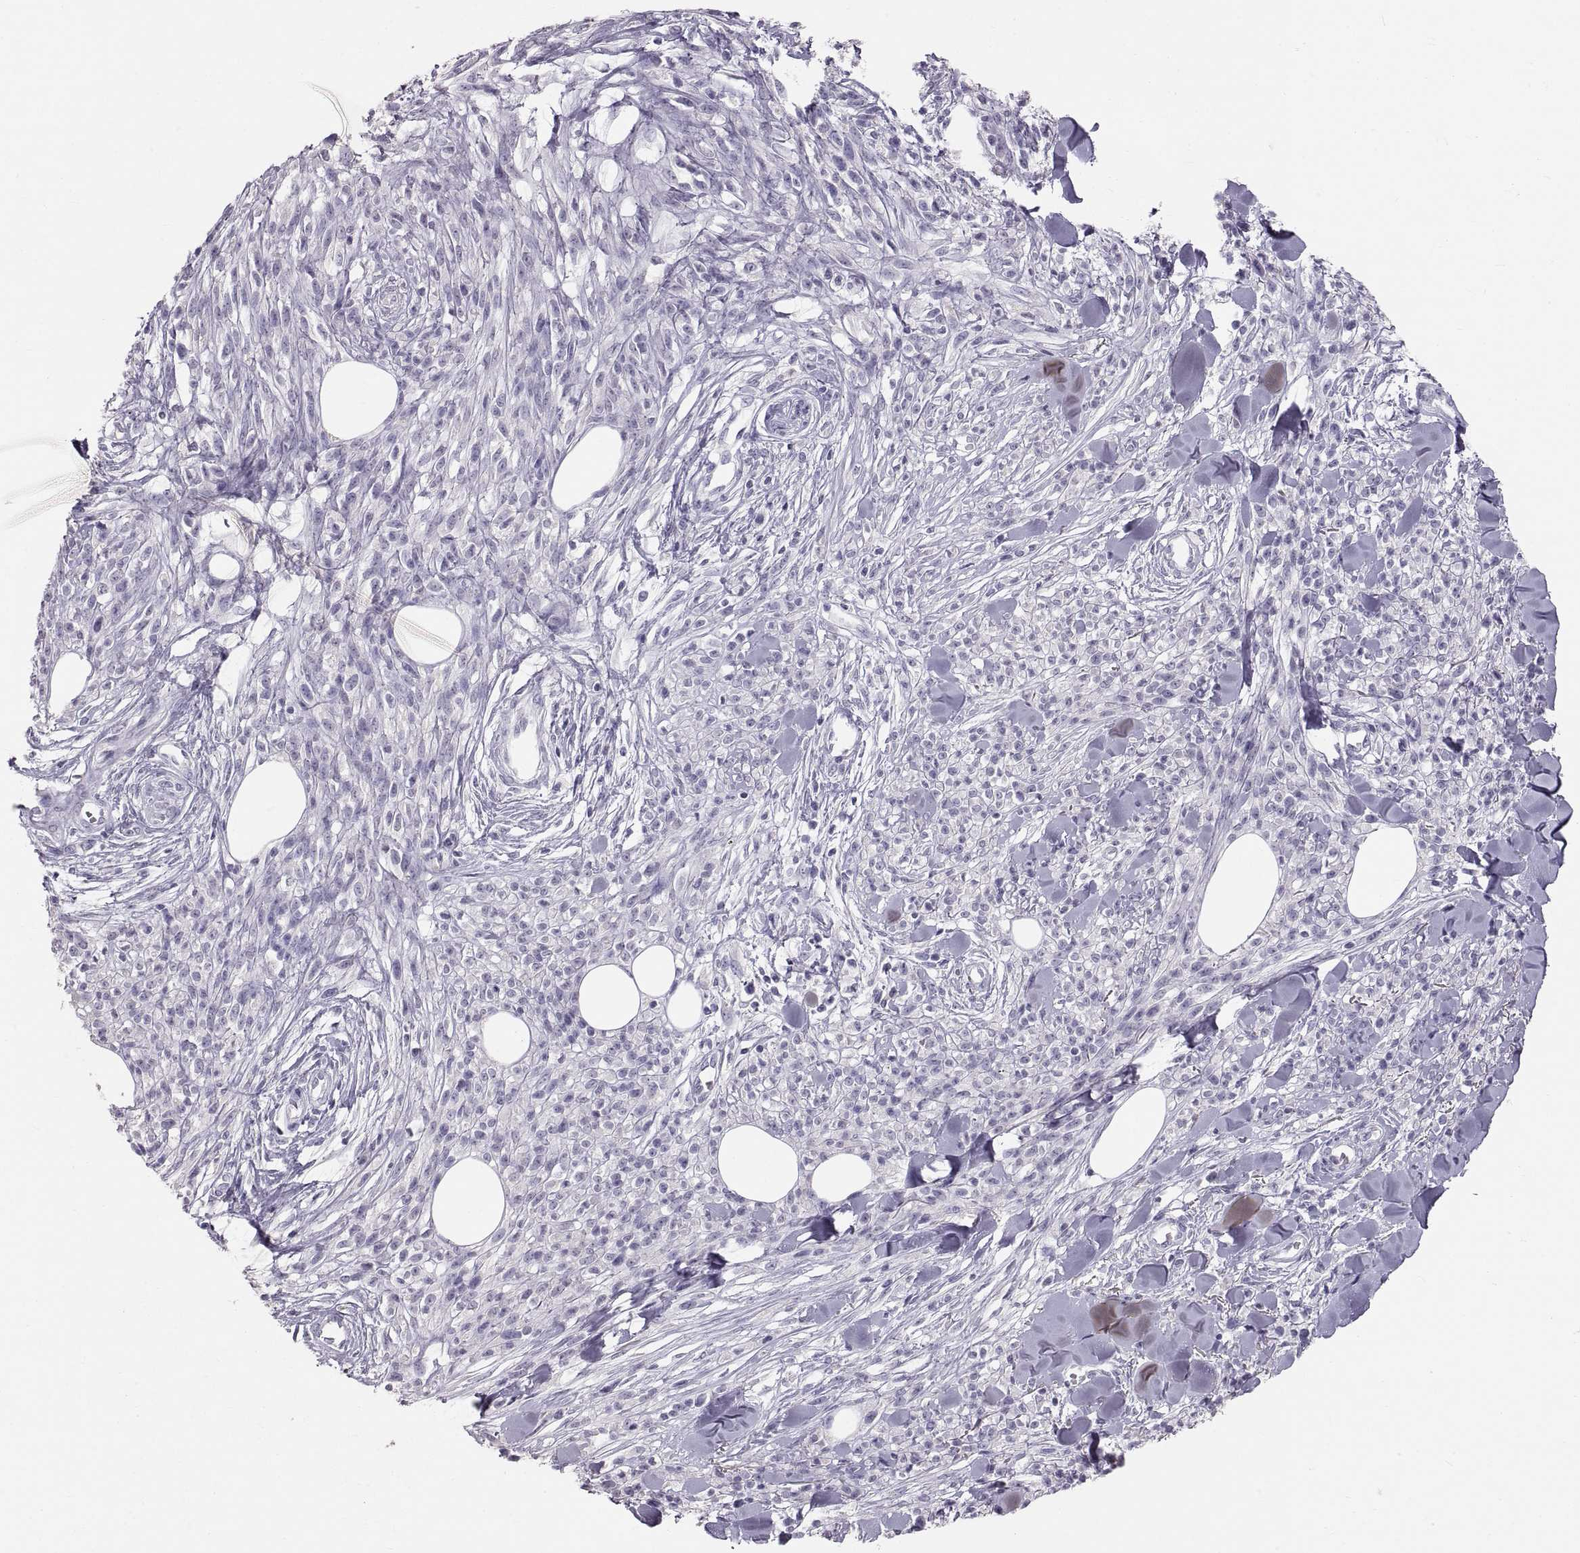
{"staining": {"intensity": "negative", "quantity": "none", "location": "none"}, "tissue": "melanoma", "cell_type": "Tumor cells", "image_type": "cancer", "snomed": [{"axis": "morphology", "description": "Malignant melanoma, NOS"}, {"axis": "topography", "description": "Skin"}, {"axis": "topography", "description": "Skin of trunk"}], "caption": "This is an immunohistochemistry (IHC) micrograph of malignant melanoma. There is no expression in tumor cells.", "gene": "WBP2NL", "patient": {"sex": "male", "age": 74}}